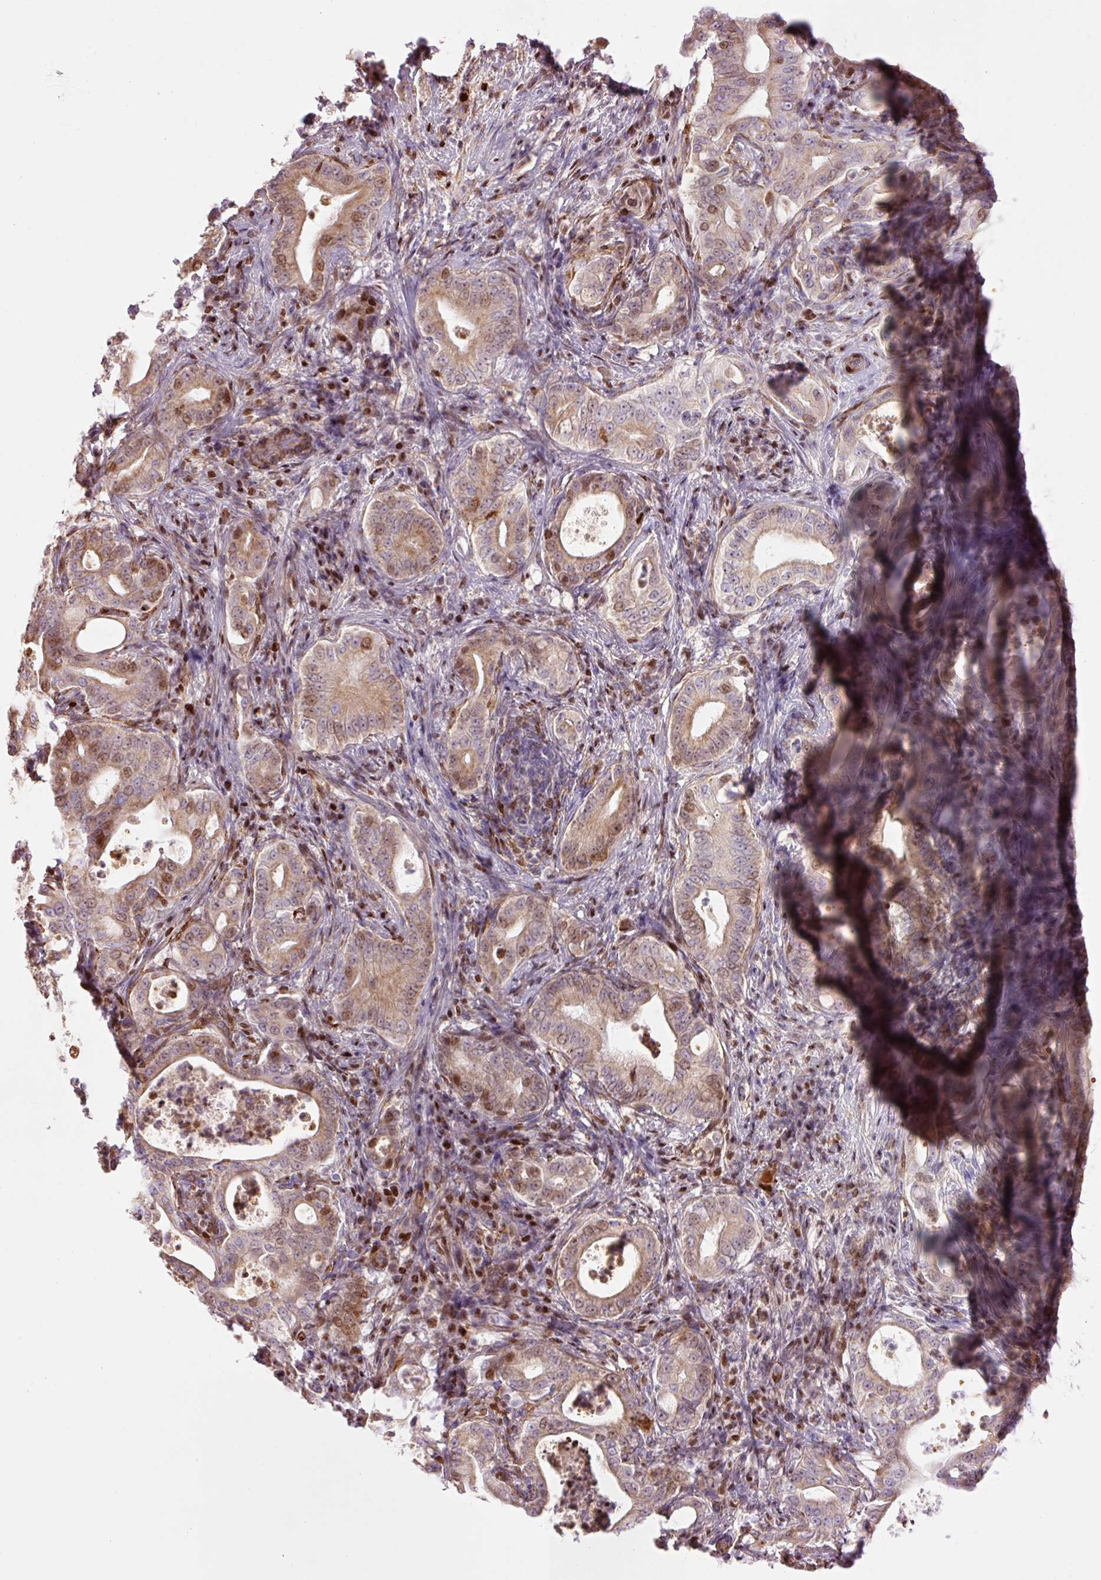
{"staining": {"intensity": "moderate", "quantity": ">75%", "location": "cytoplasmic/membranous,nuclear"}, "tissue": "pancreatic cancer", "cell_type": "Tumor cells", "image_type": "cancer", "snomed": [{"axis": "morphology", "description": "Adenocarcinoma, NOS"}, {"axis": "topography", "description": "Pancreas"}], "caption": "Tumor cells exhibit medium levels of moderate cytoplasmic/membranous and nuclear expression in about >75% of cells in human pancreatic cancer (adenocarcinoma). (IHC, brightfield microscopy, high magnification).", "gene": "TMEM8B", "patient": {"sex": "male", "age": 71}}